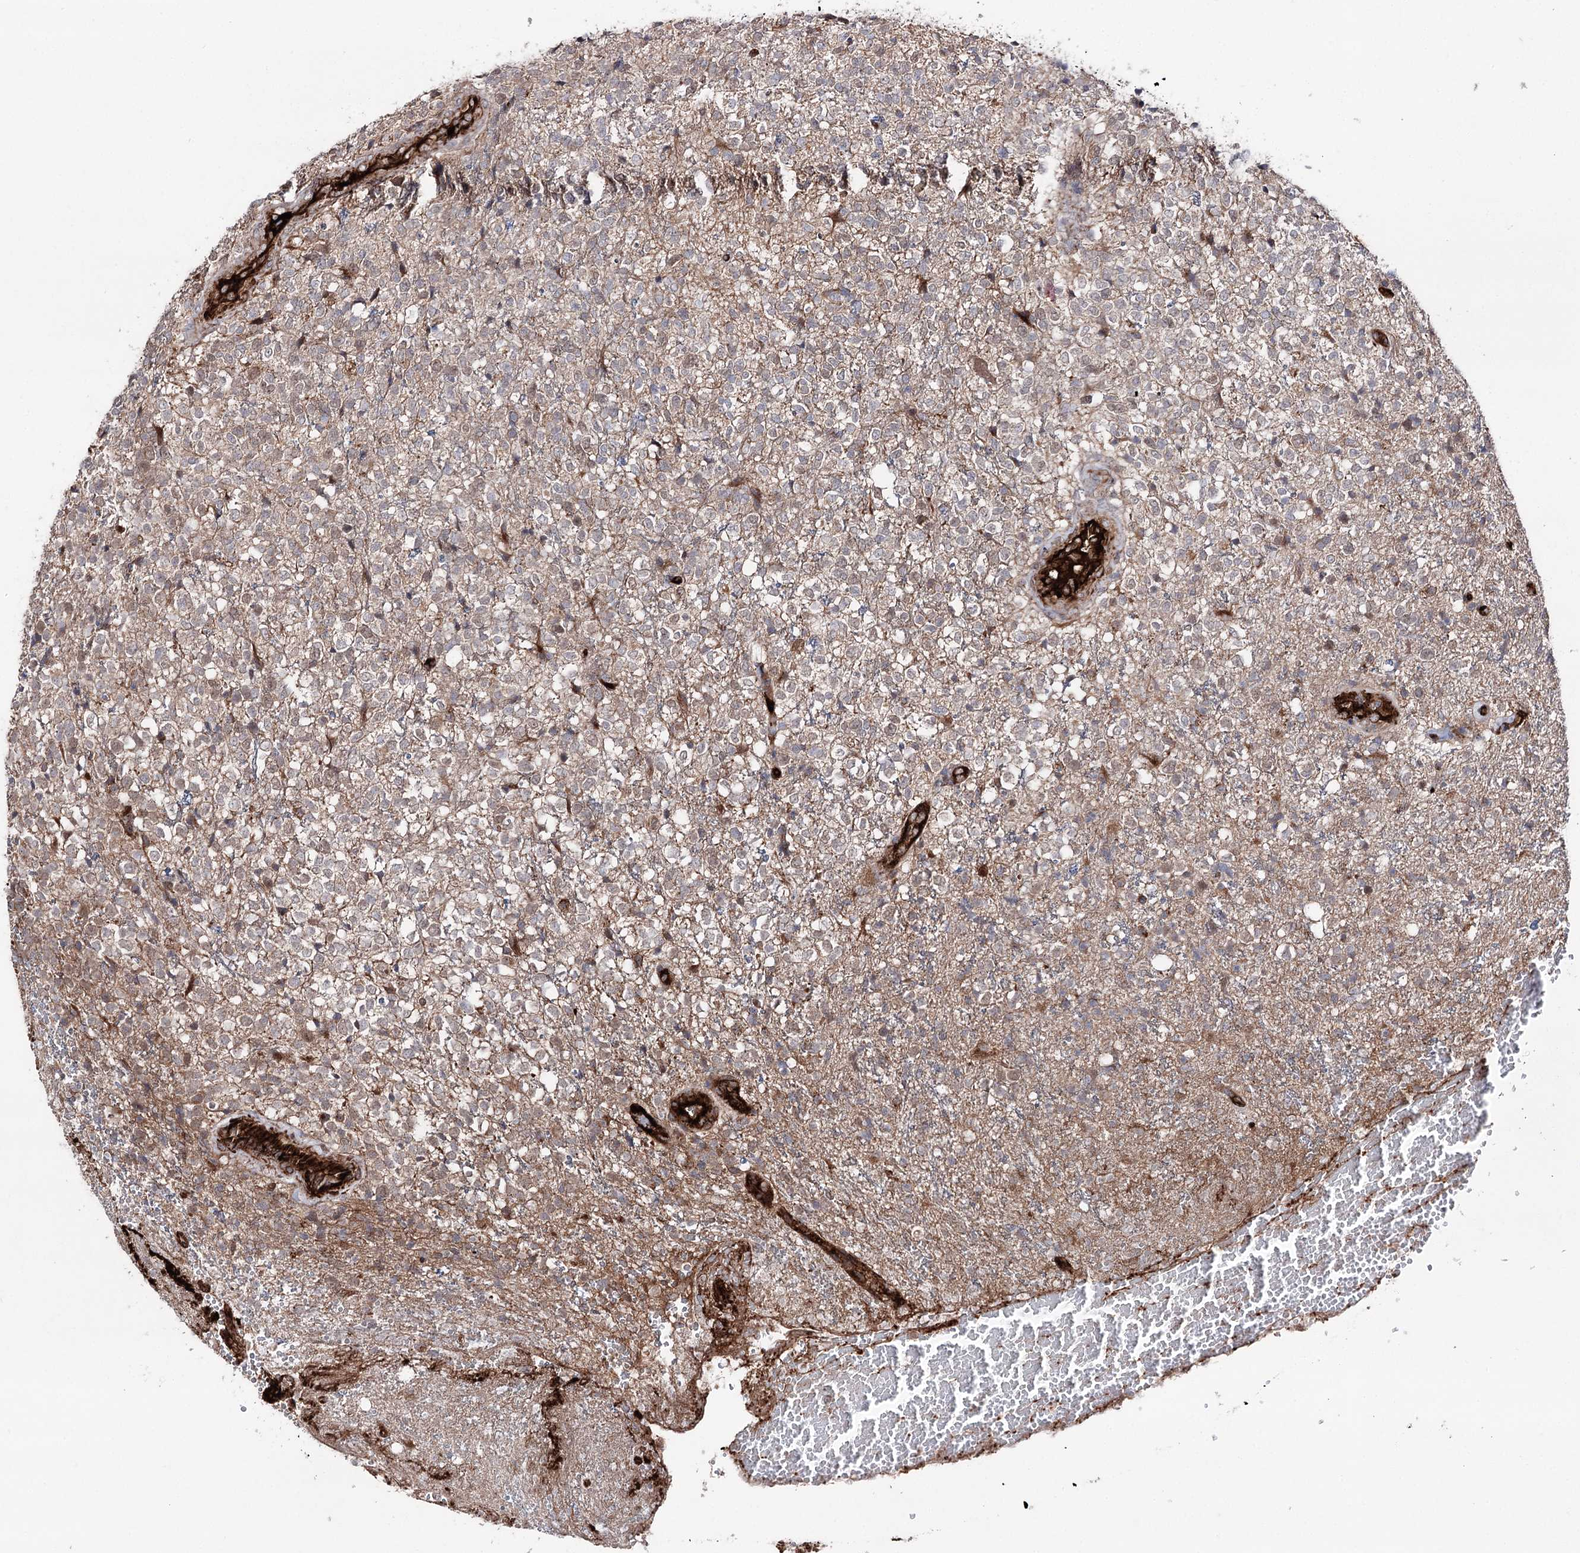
{"staining": {"intensity": "moderate", "quantity": ">75%", "location": "cytoplasmic/membranous"}, "tissue": "glioma", "cell_type": "Tumor cells", "image_type": "cancer", "snomed": [{"axis": "morphology", "description": "Glioma, malignant, High grade"}, {"axis": "topography", "description": "Brain"}], "caption": "Immunohistochemical staining of human glioma displays medium levels of moderate cytoplasmic/membranous protein expression in approximately >75% of tumor cells. The staining was performed using DAB (3,3'-diaminobenzidine), with brown indicating positive protein expression. Nuclei are stained blue with hematoxylin.", "gene": "MIB1", "patient": {"sex": "male", "age": 56}}